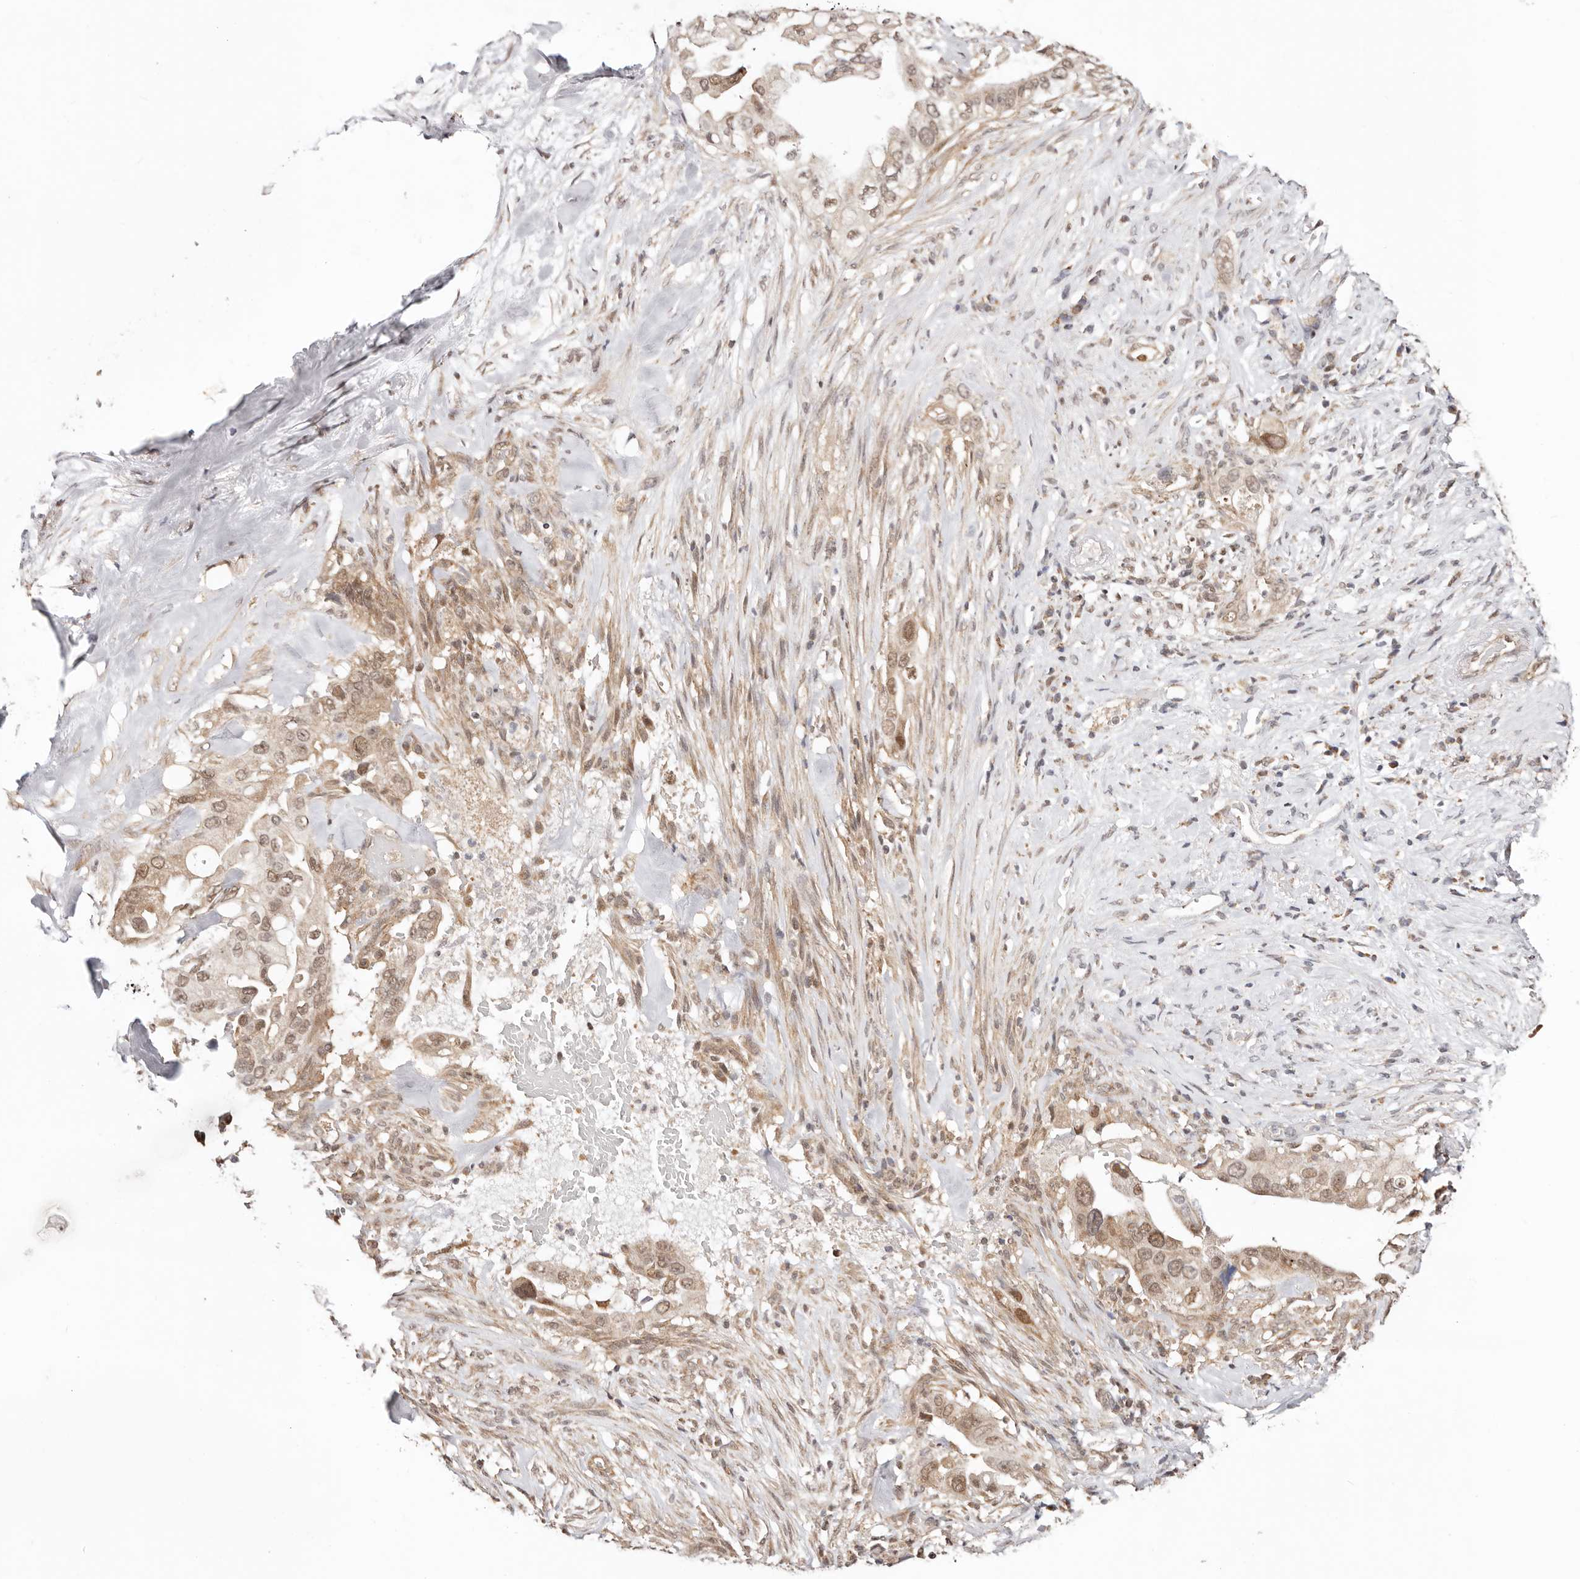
{"staining": {"intensity": "weak", "quantity": ">75%", "location": "cytoplasmic/membranous,nuclear"}, "tissue": "pancreatic cancer", "cell_type": "Tumor cells", "image_type": "cancer", "snomed": [{"axis": "morphology", "description": "Inflammation, NOS"}, {"axis": "morphology", "description": "Adenocarcinoma, NOS"}, {"axis": "topography", "description": "Pancreas"}], "caption": "Pancreatic cancer (adenocarcinoma) stained with a protein marker reveals weak staining in tumor cells.", "gene": "CTNNBL1", "patient": {"sex": "female", "age": 56}}